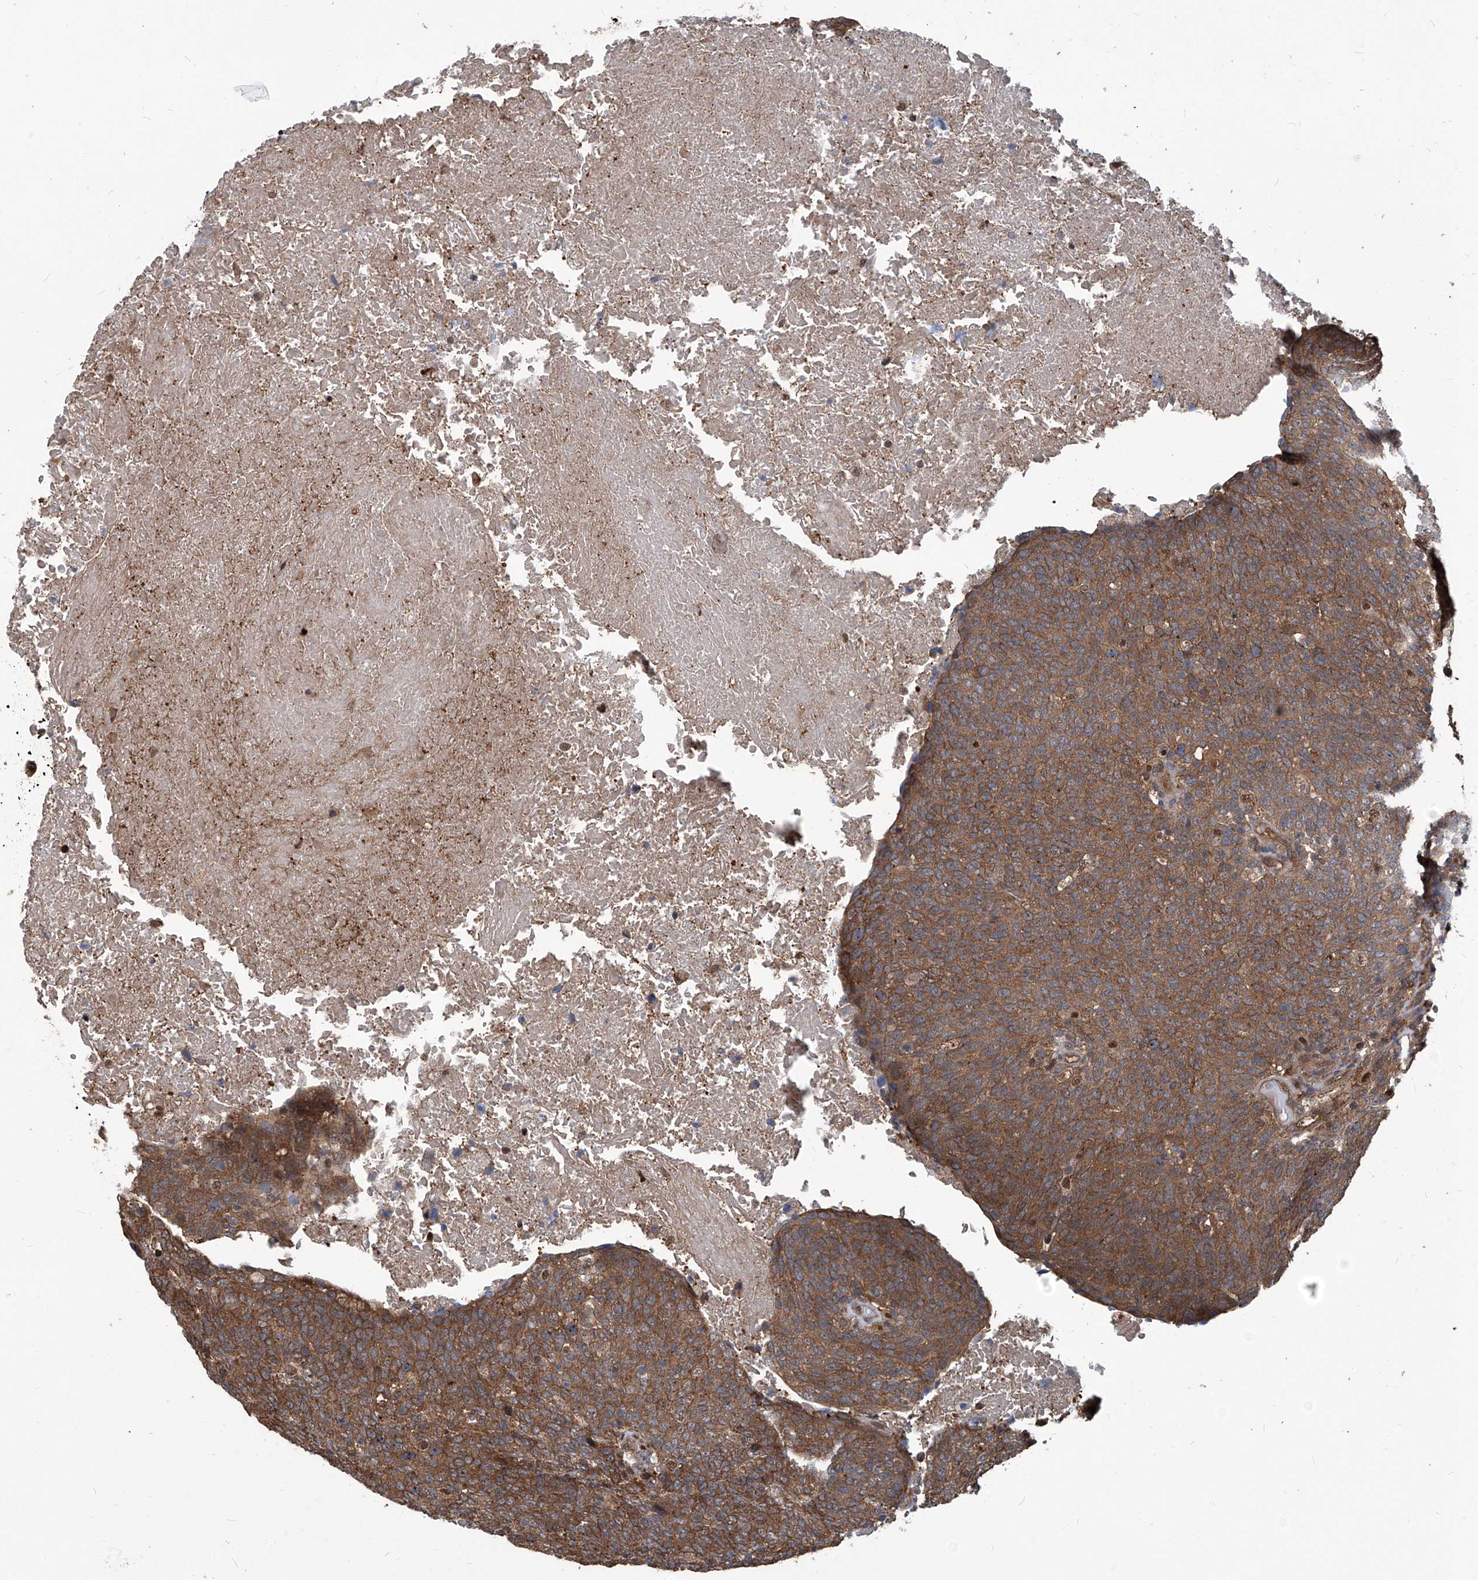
{"staining": {"intensity": "moderate", "quantity": ">75%", "location": "cytoplasmic/membranous,nuclear"}, "tissue": "head and neck cancer", "cell_type": "Tumor cells", "image_type": "cancer", "snomed": [{"axis": "morphology", "description": "Squamous cell carcinoma, NOS"}, {"axis": "morphology", "description": "Squamous cell carcinoma, metastatic, NOS"}, {"axis": "topography", "description": "Lymph node"}, {"axis": "topography", "description": "Head-Neck"}], "caption": "DAB immunohistochemical staining of head and neck cancer (squamous cell carcinoma) shows moderate cytoplasmic/membranous and nuclear protein staining in approximately >75% of tumor cells.", "gene": "PSMB1", "patient": {"sex": "male", "age": 62}}